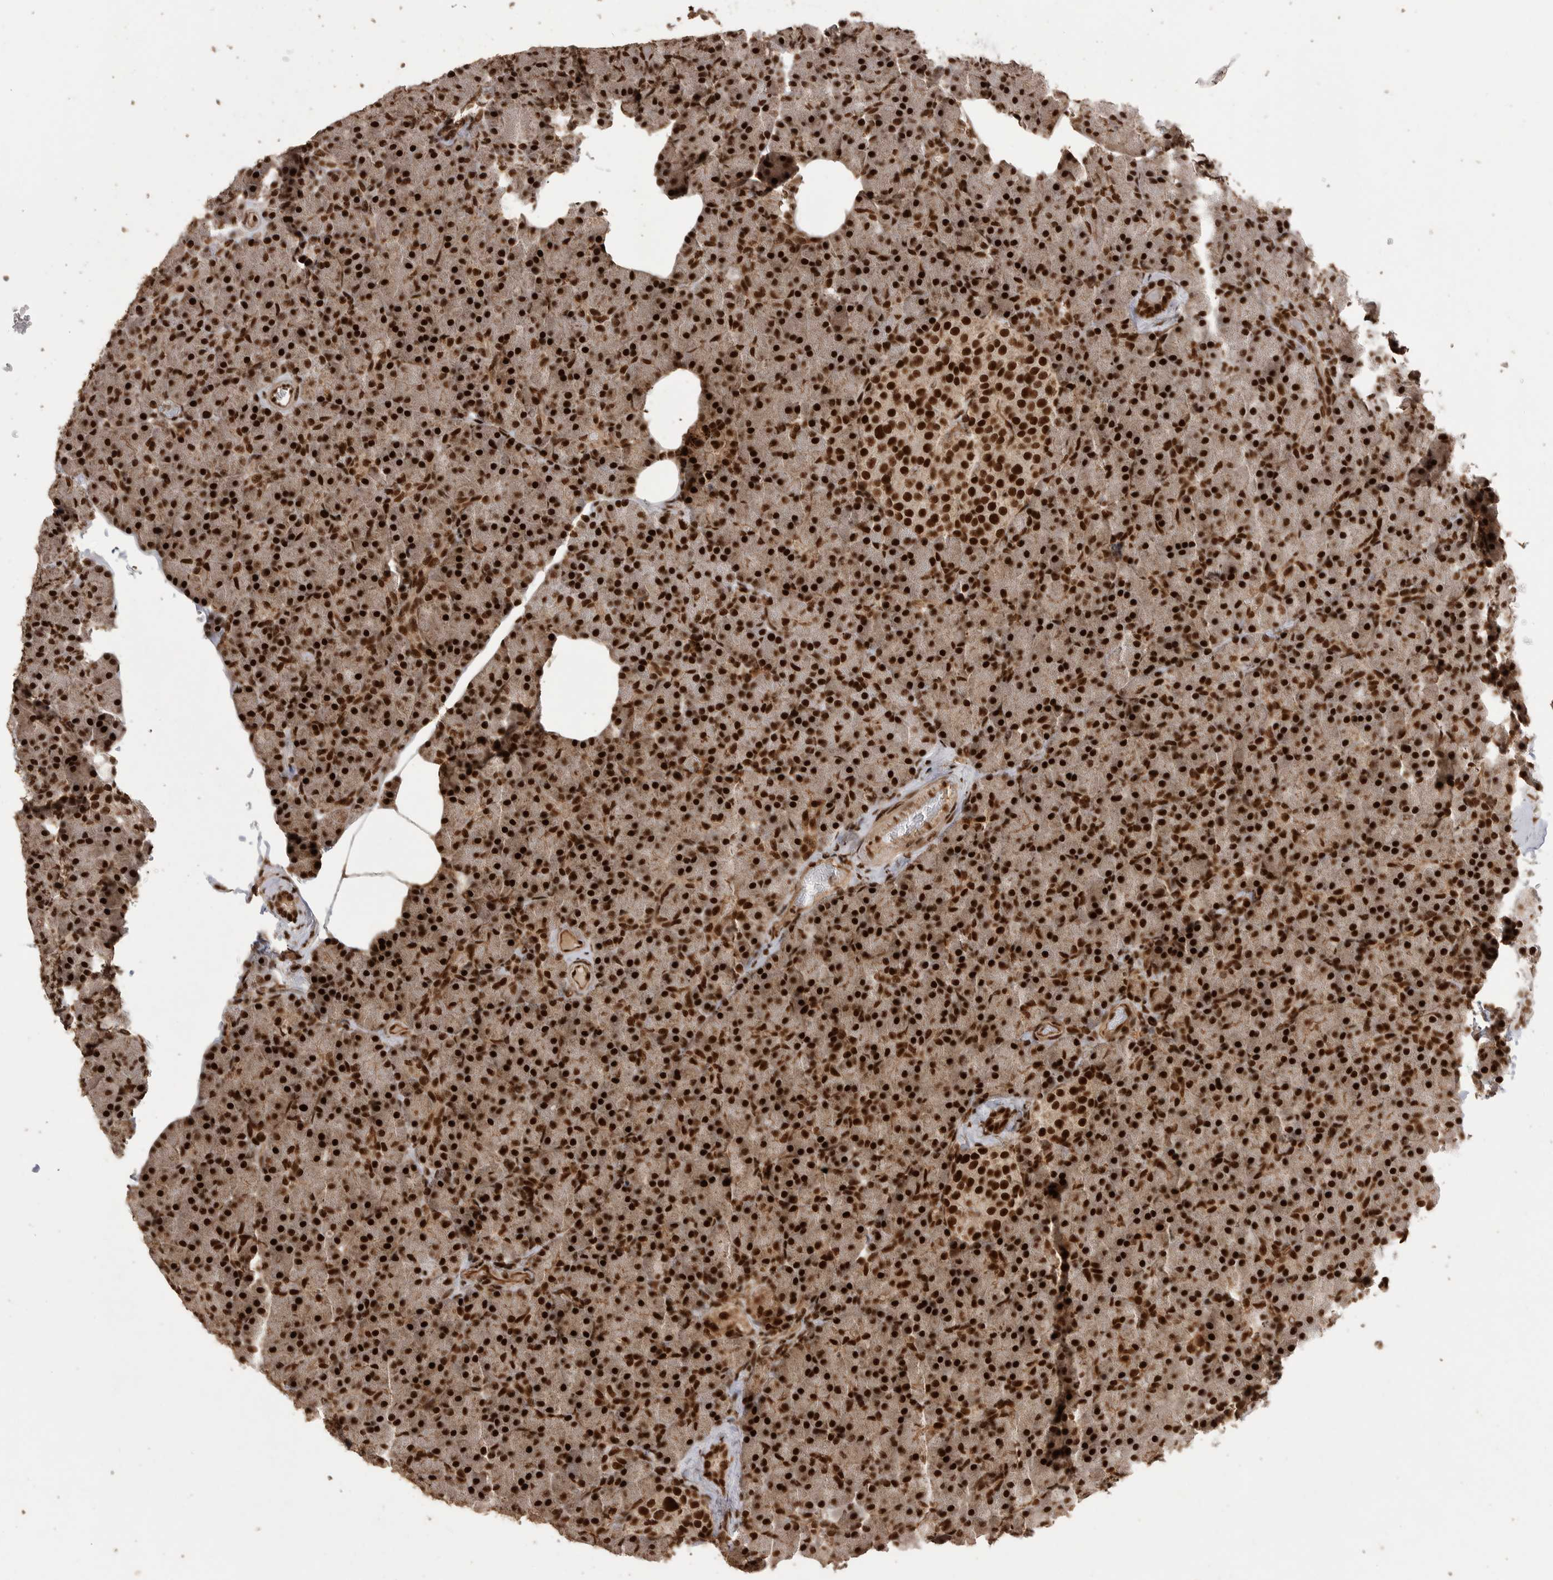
{"staining": {"intensity": "strong", "quantity": ">75%", "location": "nuclear"}, "tissue": "pancreas", "cell_type": "Exocrine glandular cells", "image_type": "normal", "snomed": [{"axis": "morphology", "description": "Normal tissue, NOS"}, {"axis": "topography", "description": "Pancreas"}], "caption": "IHC of normal pancreas reveals high levels of strong nuclear staining in about >75% of exocrine glandular cells.", "gene": "PPP1R8", "patient": {"sex": "female", "age": 43}}